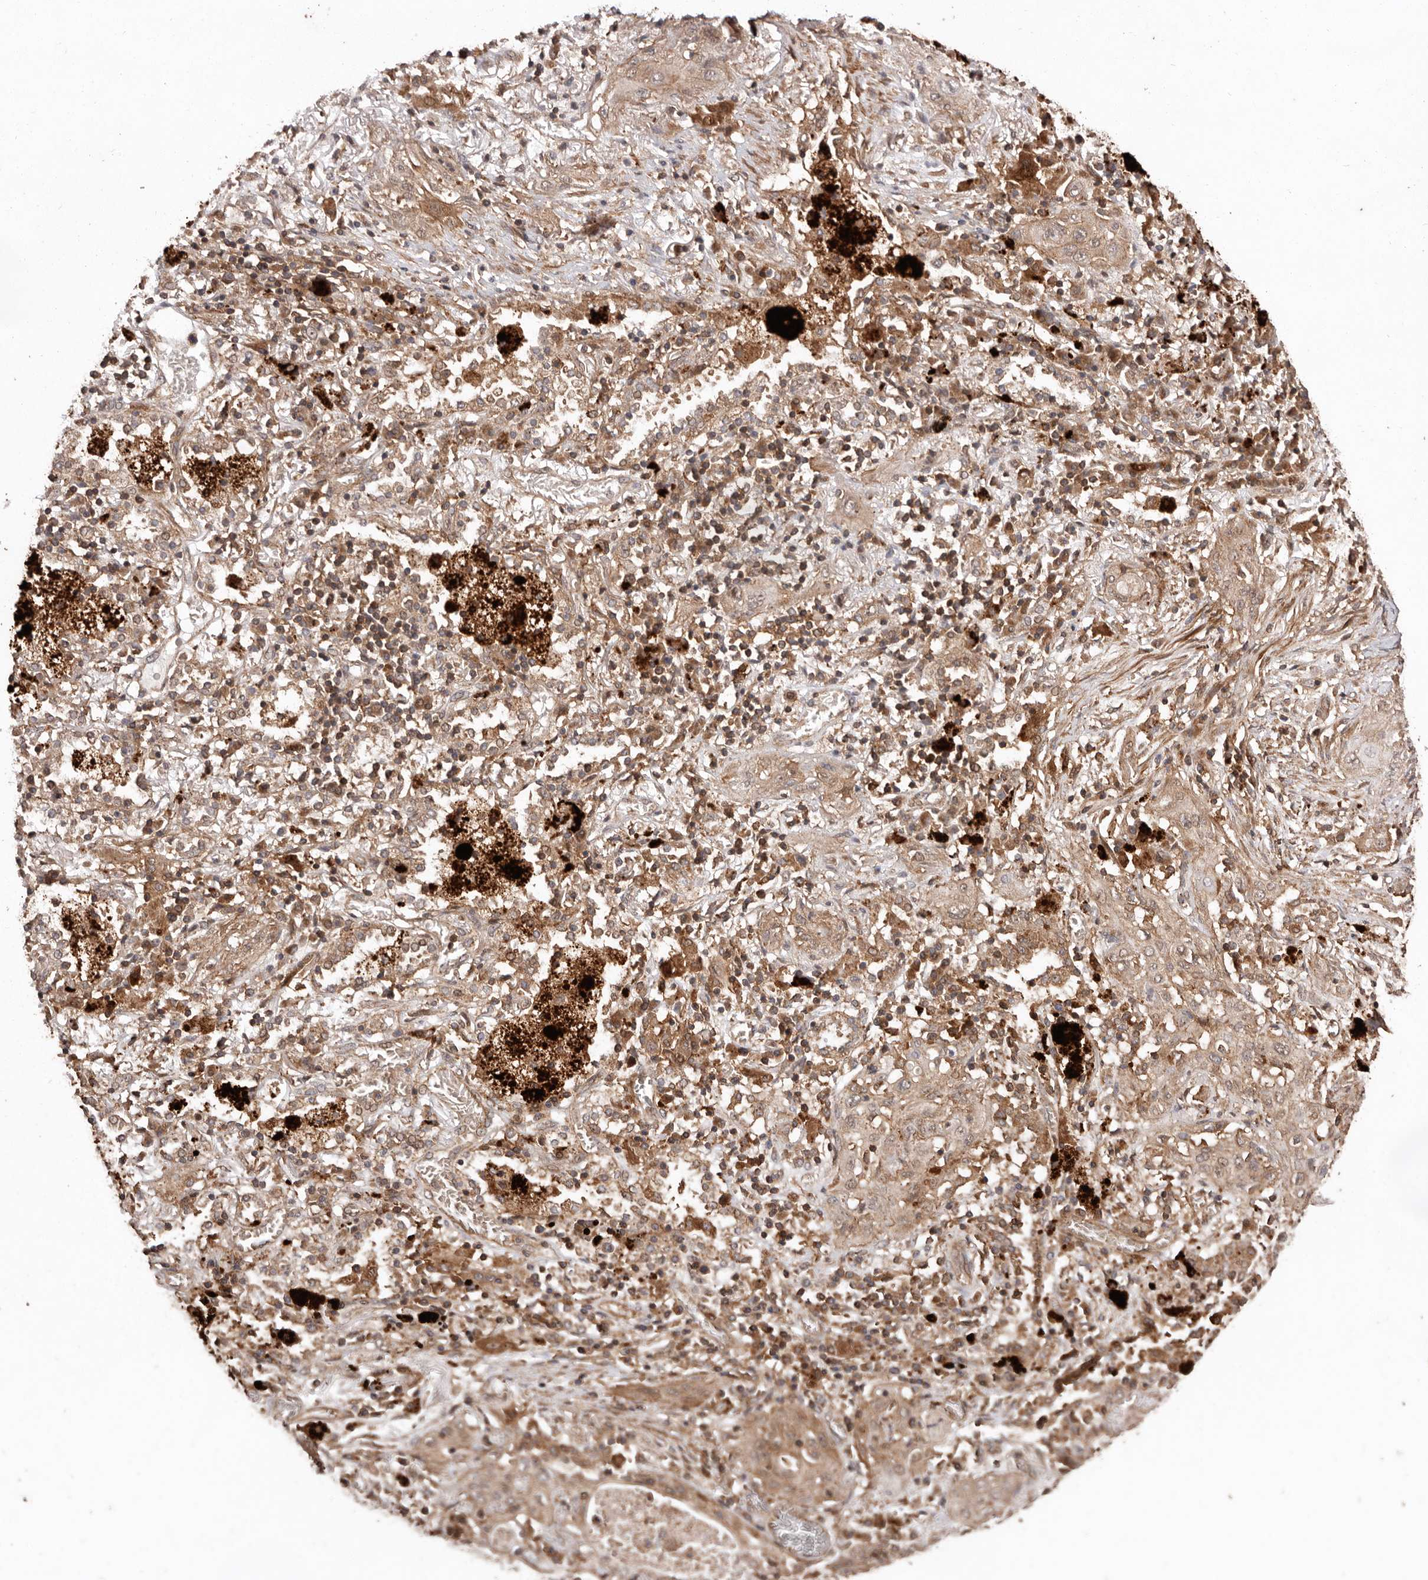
{"staining": {"intensity": "moderate", "quantity": ">75%", "location": "cytoplasmic/membranous"}, "tissue": "lung cancer", "cell_type": "Tumor cells", "image_type": "cancer", "snomed": [{"axis": "morphology", "description": "Squamous cell carcinoma, NOS"}, {"axis": "topography", "description": "Lung"}], "caption": "Protein staining by immunohistochemistry (IHC) exhibits moderate cytoplasmic/membranous positivity in approximately >75% of tumor cells in lung squamous cell carcinoma. (DAB IHC, brown staining for protein, blue staining for nuclei).", "gene": "RWDD1", "patient": {"sex": "female", "age": 47}}